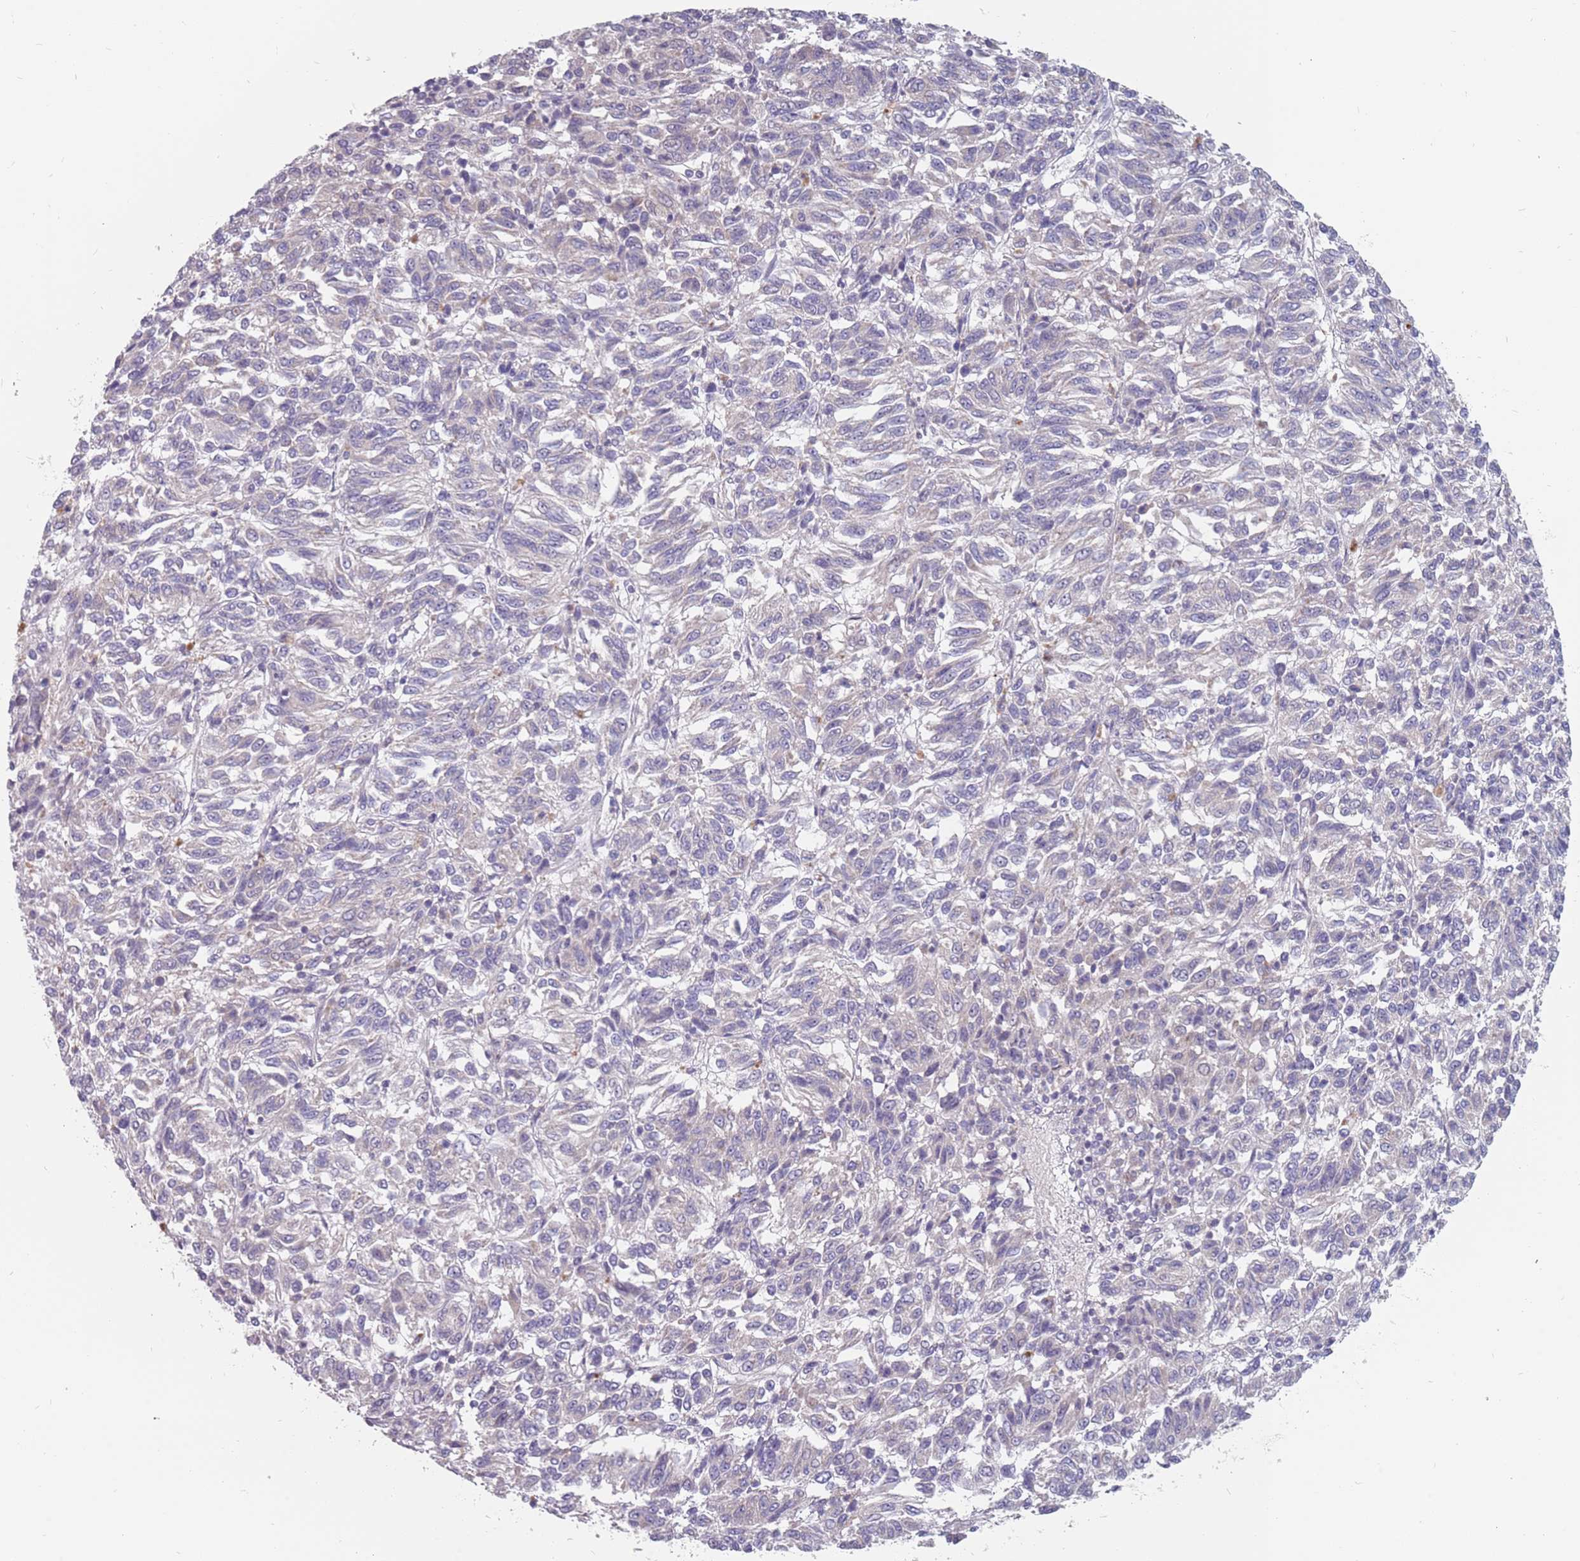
{"staining": {"intensity": "negative", "quantity": "none", "location": "none"}, "tissue": "melanoma", "cell_type": "Tumor cells", "image_type": "cancer", "snomed": [{"axis": "morphology", "description": "Malignant melanoma, Metastatic site"}, {"axis": "topography", "description": "Lung"}], "caption": "Tumor cells are negative for brown protein staining in melanoma.", "gene": "CMTR2", "patient": {"sex": "male", "age": 64}}